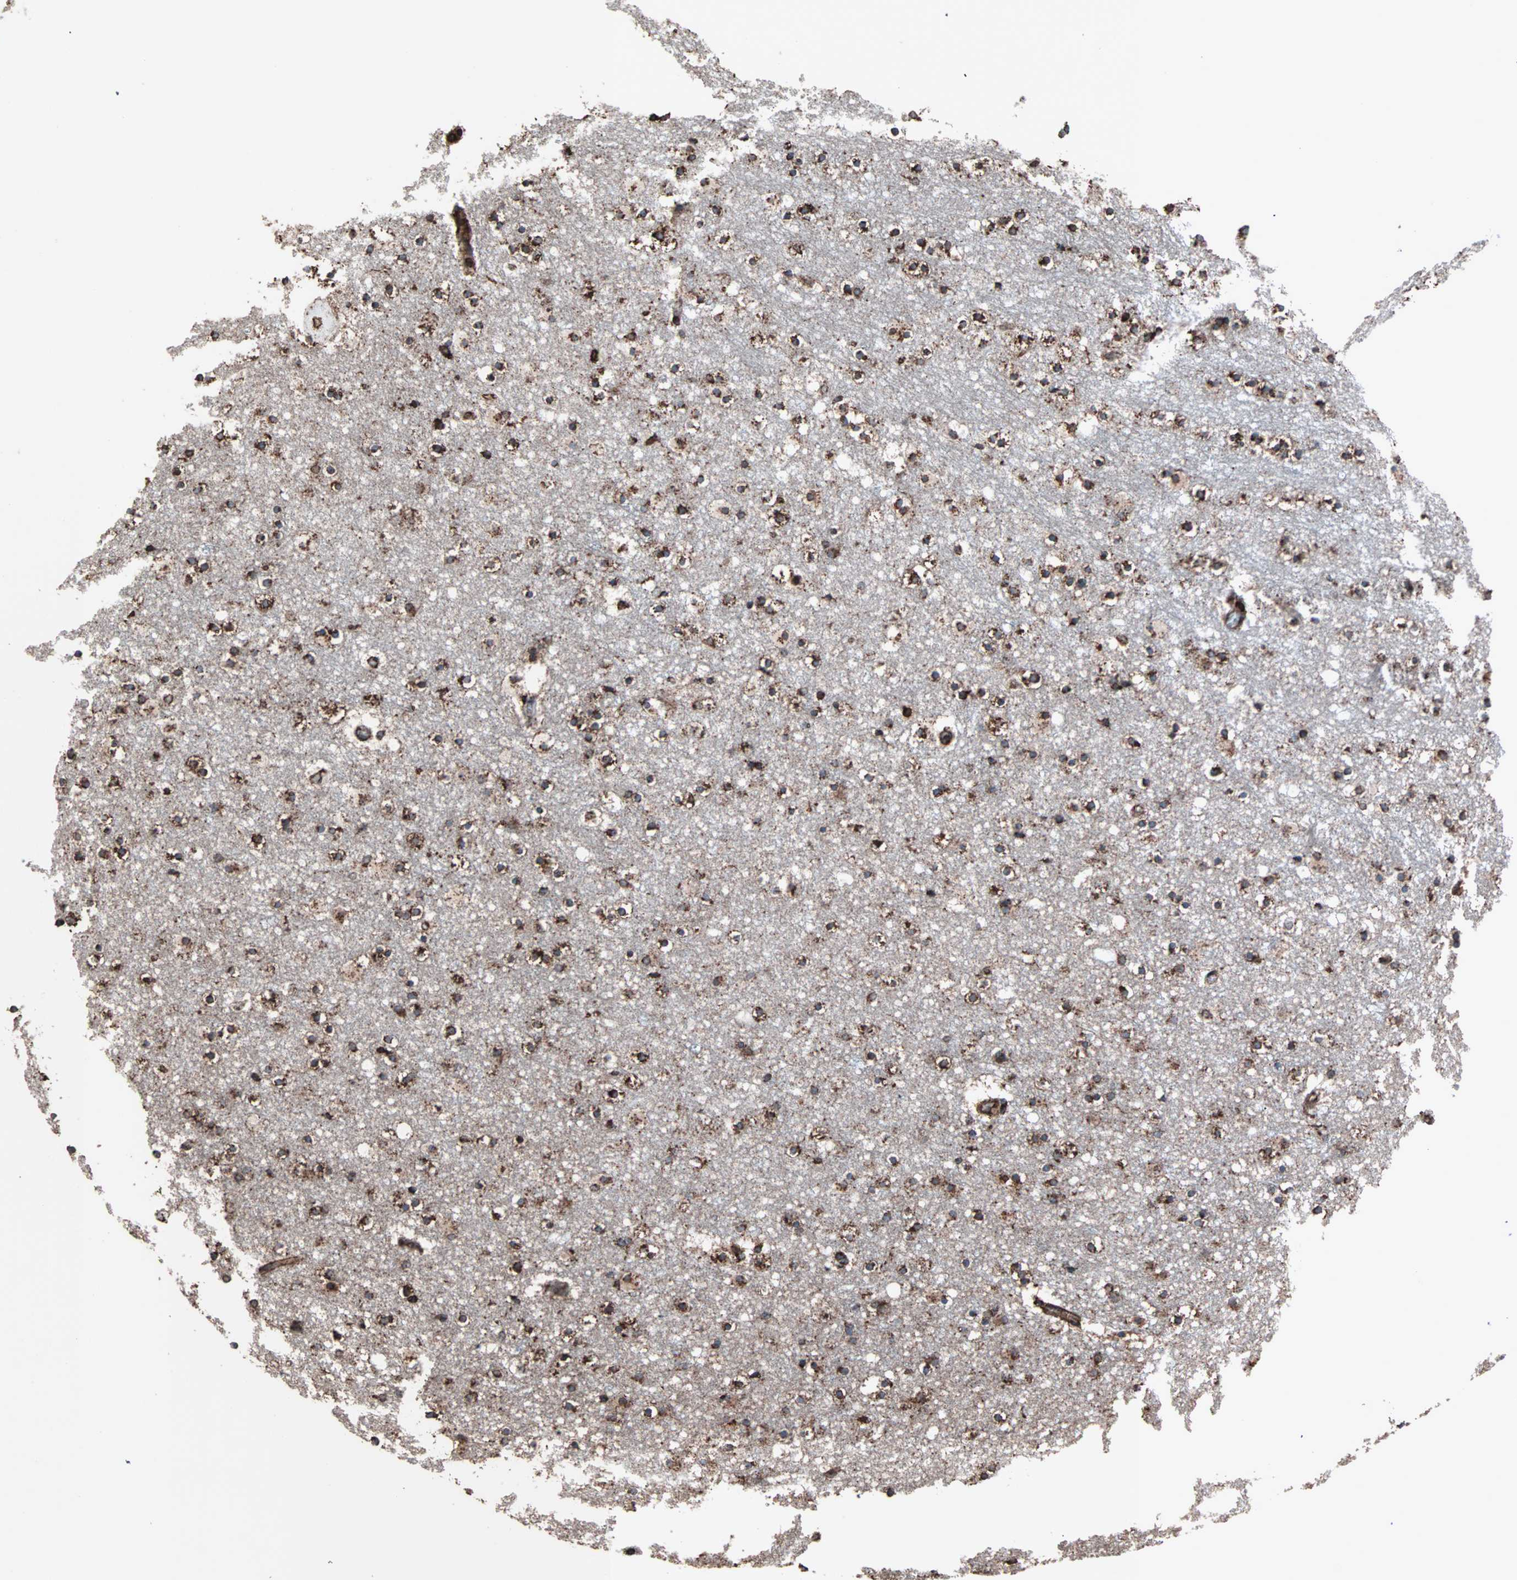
{"staining": {"intensity": "strong", "quantity": ">75%", "location": "cytoplasmic/membranous"}, "tissue": "caudate", "cell_type": "Glial cells", "image_type": "normal", "snomed": [{"axis": "morphology", "description": "Normal tissue, NOS"}, {"axis": "topography", "description": "Lateral ventricle wall"}], "caption": "An image of human caudate stained for a protein reveals strong cytoplasmic/membranous brown staining in glial cells. The staining is performed using DAB brown chromogen to label protein expression. The nuclei are counter-stained blue using hematoxylin.", "gene": "HSP90B1", "patient": {"sex": "male", "age": 45}}